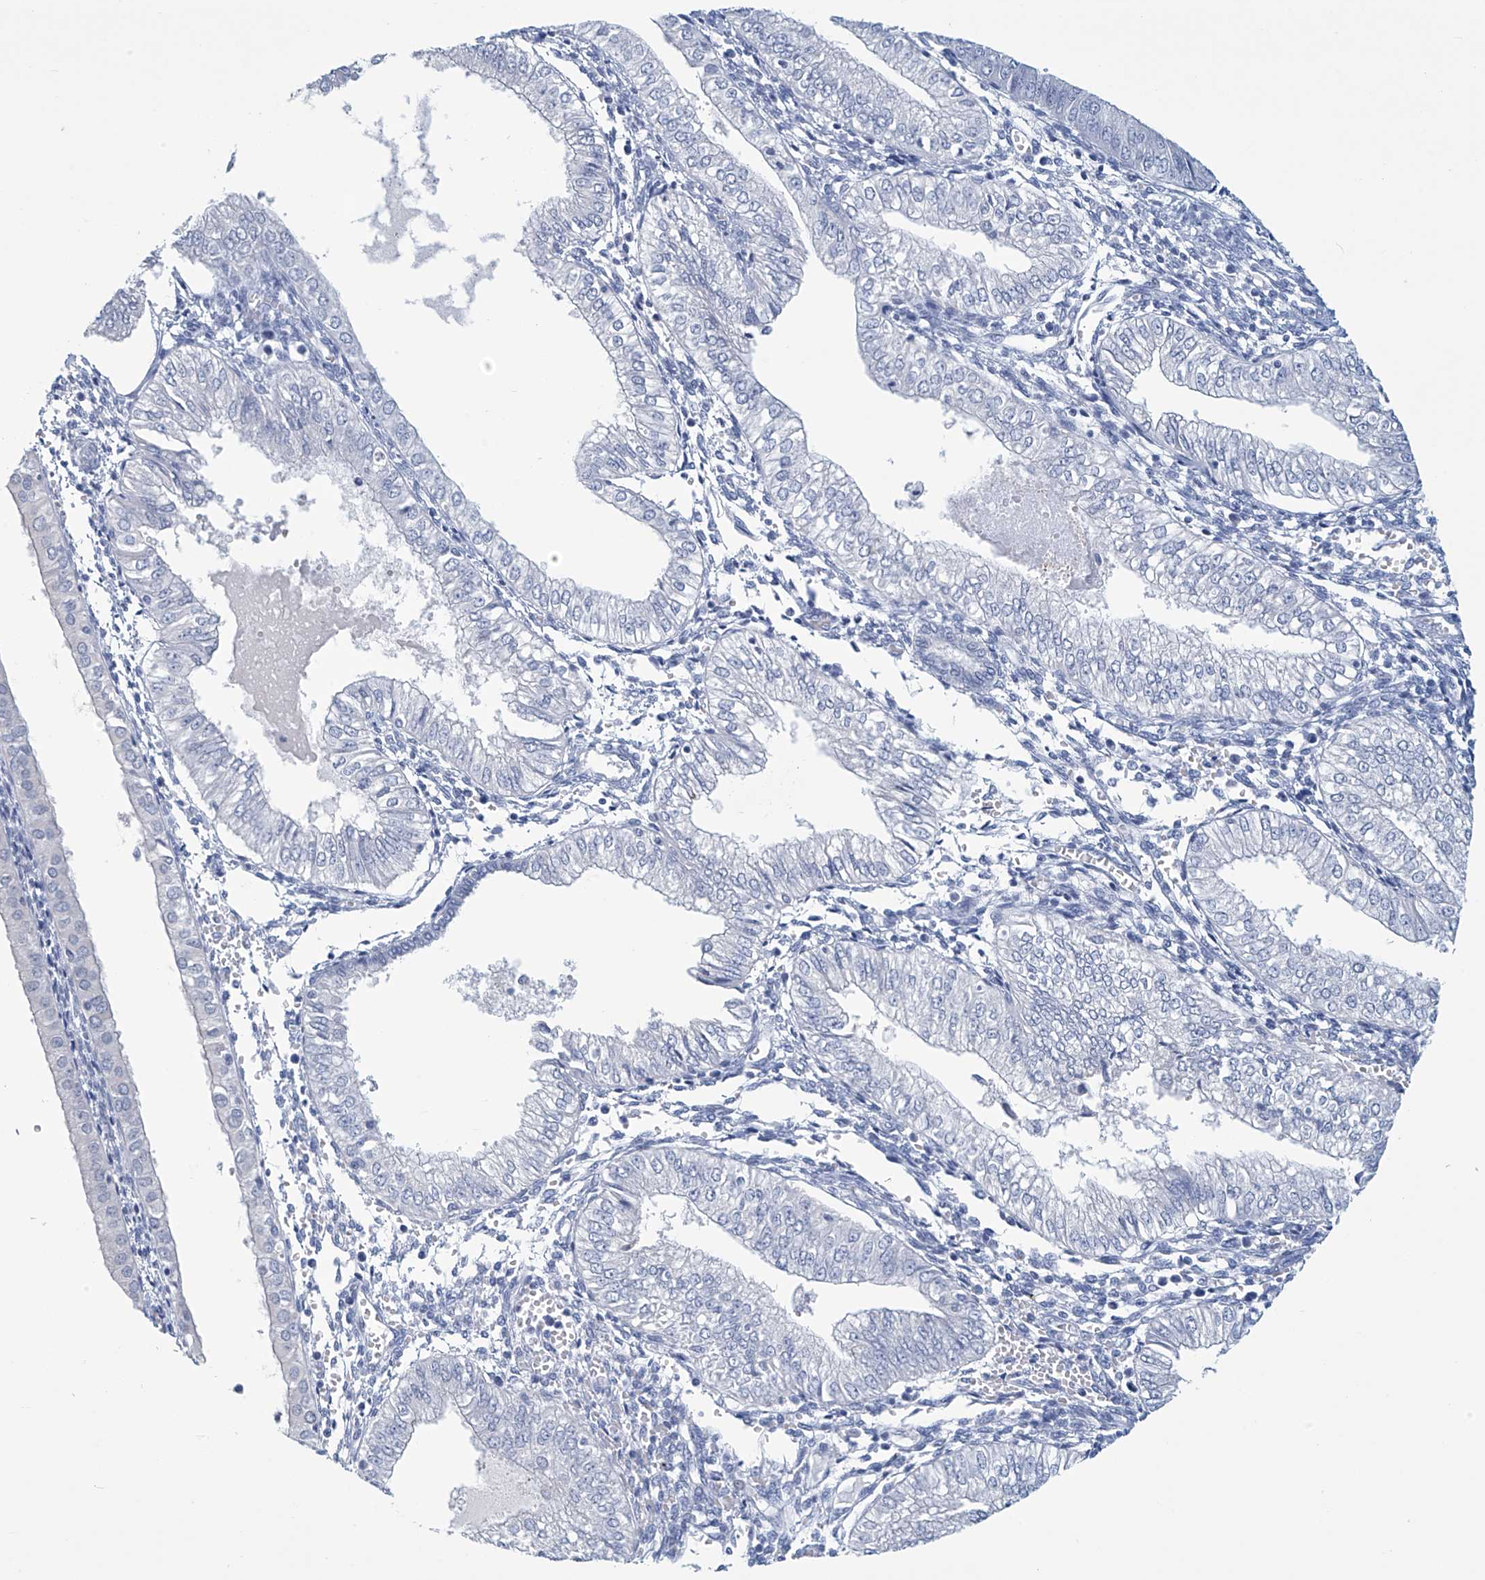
{"staining": {"intensity": "negative", "quantity": "none", "location": "none"}, "tissue": "endometrial cancer", "cell_type": "Tumor cells", "image_type": "cancer", "snomed": [{"axis": "morphology", "description": "Adenocarcinoma, NOS"}, {"axis": "topography", "description": "Endometrium"}], "caption": "DAB immunohistochemical staining of endometrial adenocarcinoma reveals no significant positivity in tumor cells.", "gene": "DSP", "patient": {"sex": "female", "age": 53}}